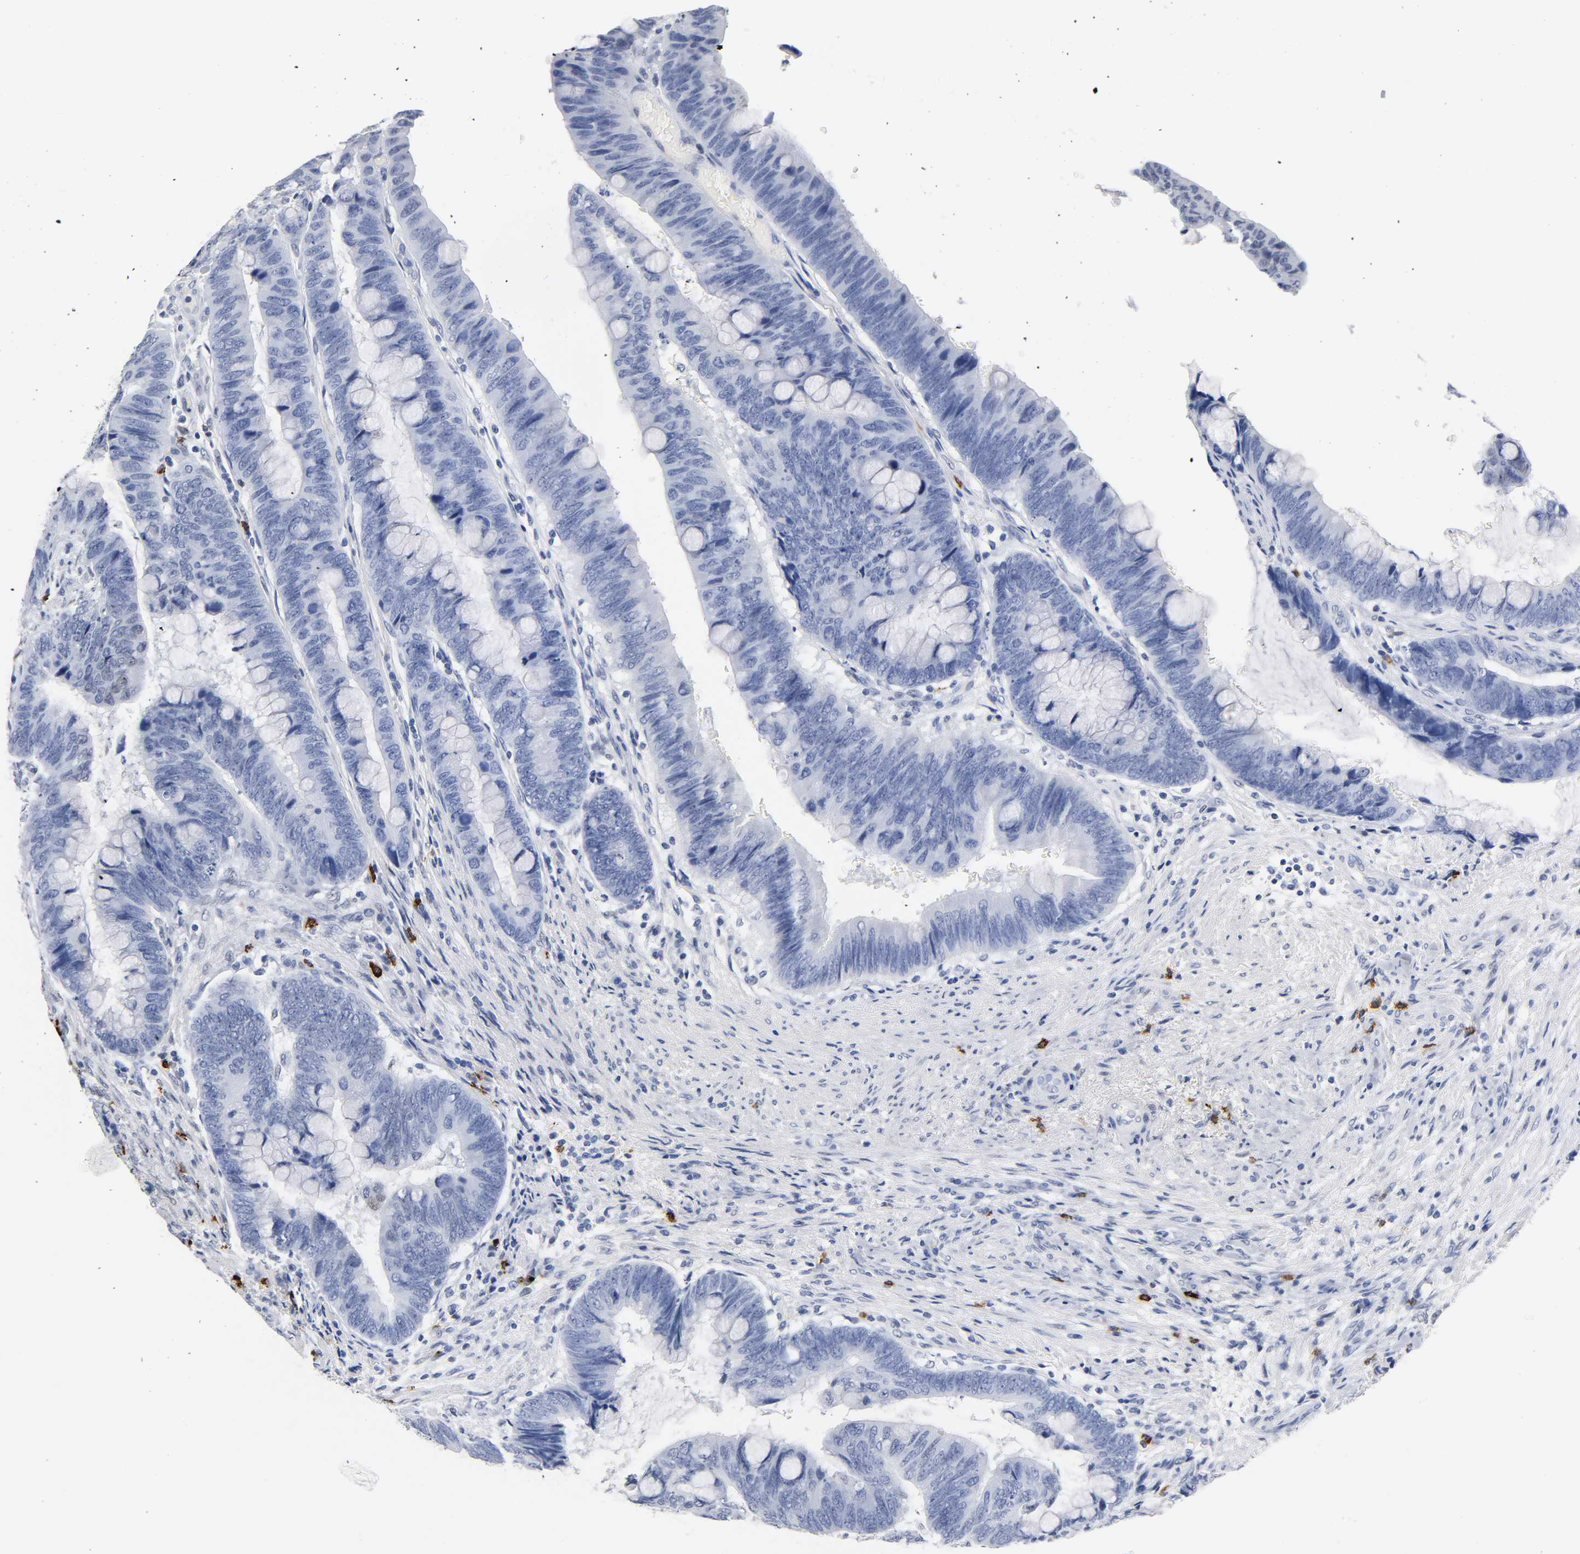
{"staining": {"intensity": "negative", "quantity": "none", "location": "none"}, "tissue": "colorectal cancer", "cell_type": "Tumor cells", "image_type": "cancer", "snomed": [{"axis": "morphology", "description": "Normal tissue, NOS"}, {"axis": "morphology", "description": "Adenocarcinoma, NOS"}, {"axis": "topography", "description": "Rectum"}], "caption": "DAB (3,3'-diaminobenzidine) immunohistochemical staining of human colorectal adenocarcinoma exhibits no significant positivity in tumor cells.", "gene": "NAB2", "patient": {"sex": "male", "age": 92}}